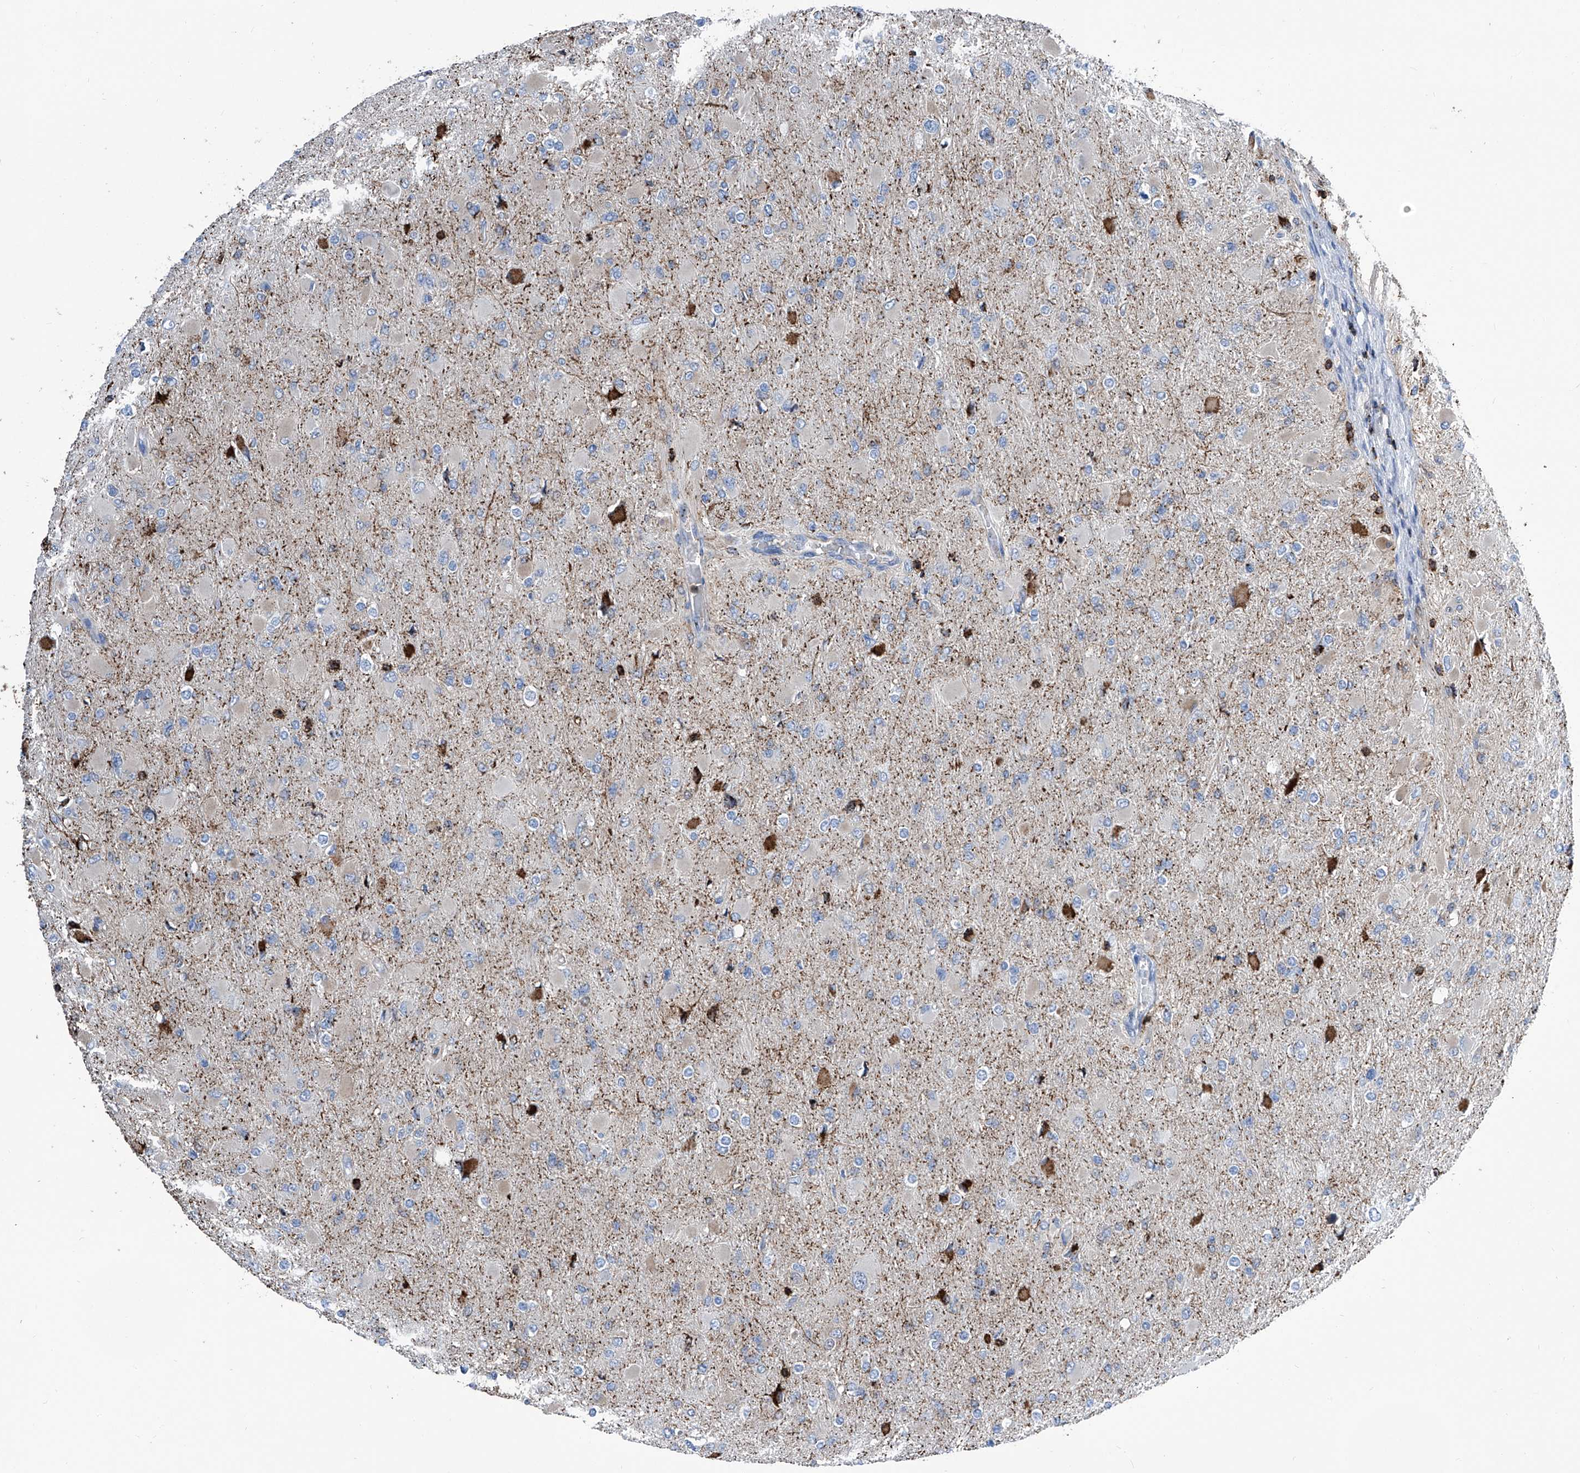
{"staining": {"intensity": "negative", "quantity": "none", "location": "none"}, "tissue": "glioma", "cell_type": "Tumor cells", "image_type": "cancer", "snomed": [{"axis": "morphology", "description": "Glioma, malignant, High grade"}, {"axis": "topography", "description": "Cerebral cortex"}], "caption": "This is an immunohistochemistry histopathology image of human glioma. There is no staining in tumor cells.", "gene": "ZNF484", "patient": {"sex": "female", "age": 36}}